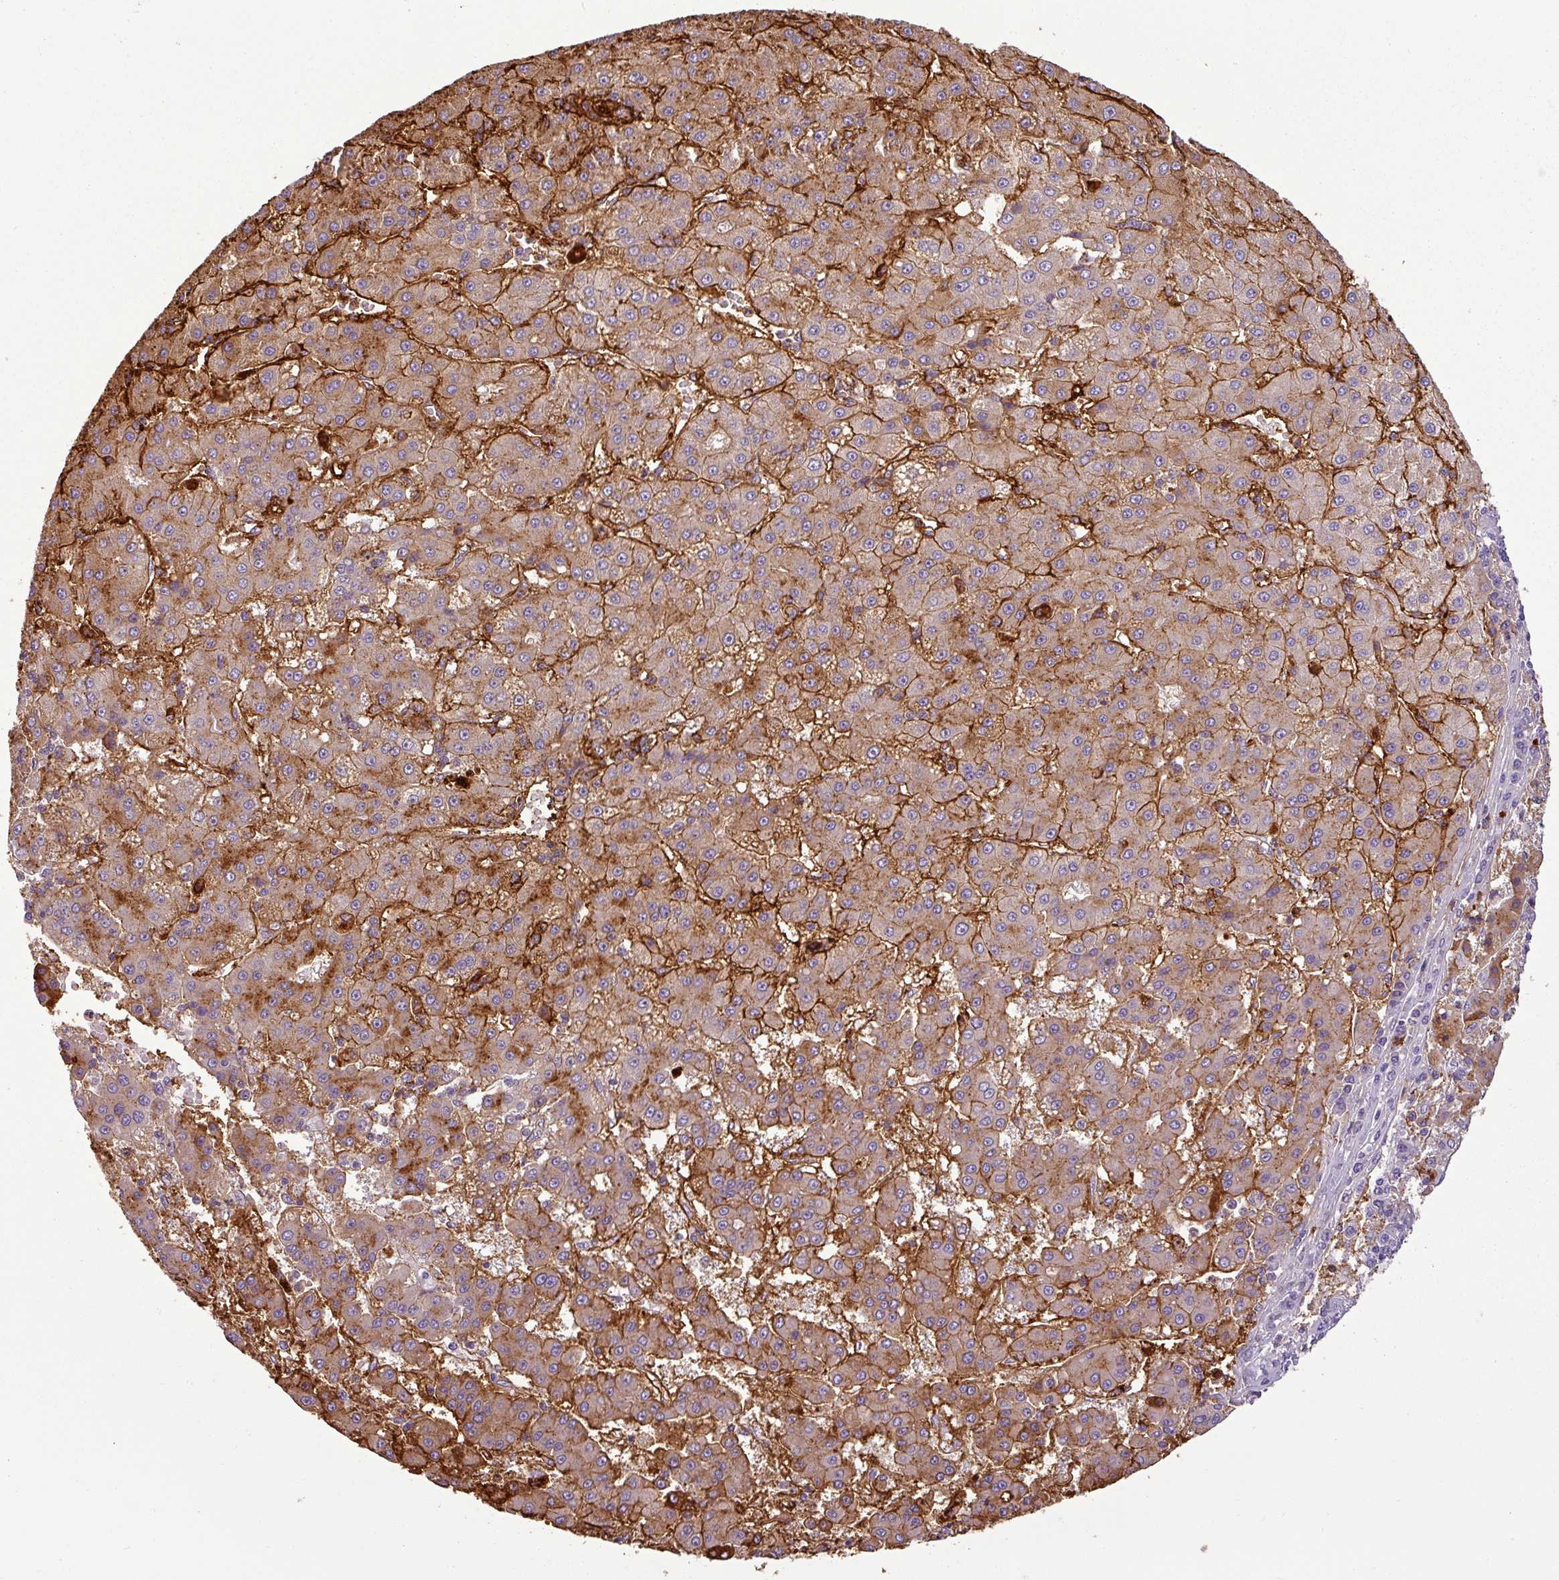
{"staining": {"intensity": "moderate", "quantity": ">75%", "location": "cytoplasmic/membranous"}, "tissue": "liver cancer", "cell_type": "Tumor cells", "image_type": "cancer", "snomed": [{"axis": "morphology", "description": "Carcinoma, Hepatocellular, NOS"}, {"axis": "topography", "description": "Liver"}], "caption": "IHC staining of liver hepatocellular carcinoma, which reveals medium levels of moderate cytoplasmic/membranous positivity in approximately >75% of tumor cells indicating moderate cytoplasmic/membranous protein staining. The staining was performed using DAB (3,3'-diaminobenzidine) (brown) for protein detection and nuclei were counterstained in hematoxylin (blue).", "gene": "APOC1", "patient": {"sex": "male", "age": 76}}